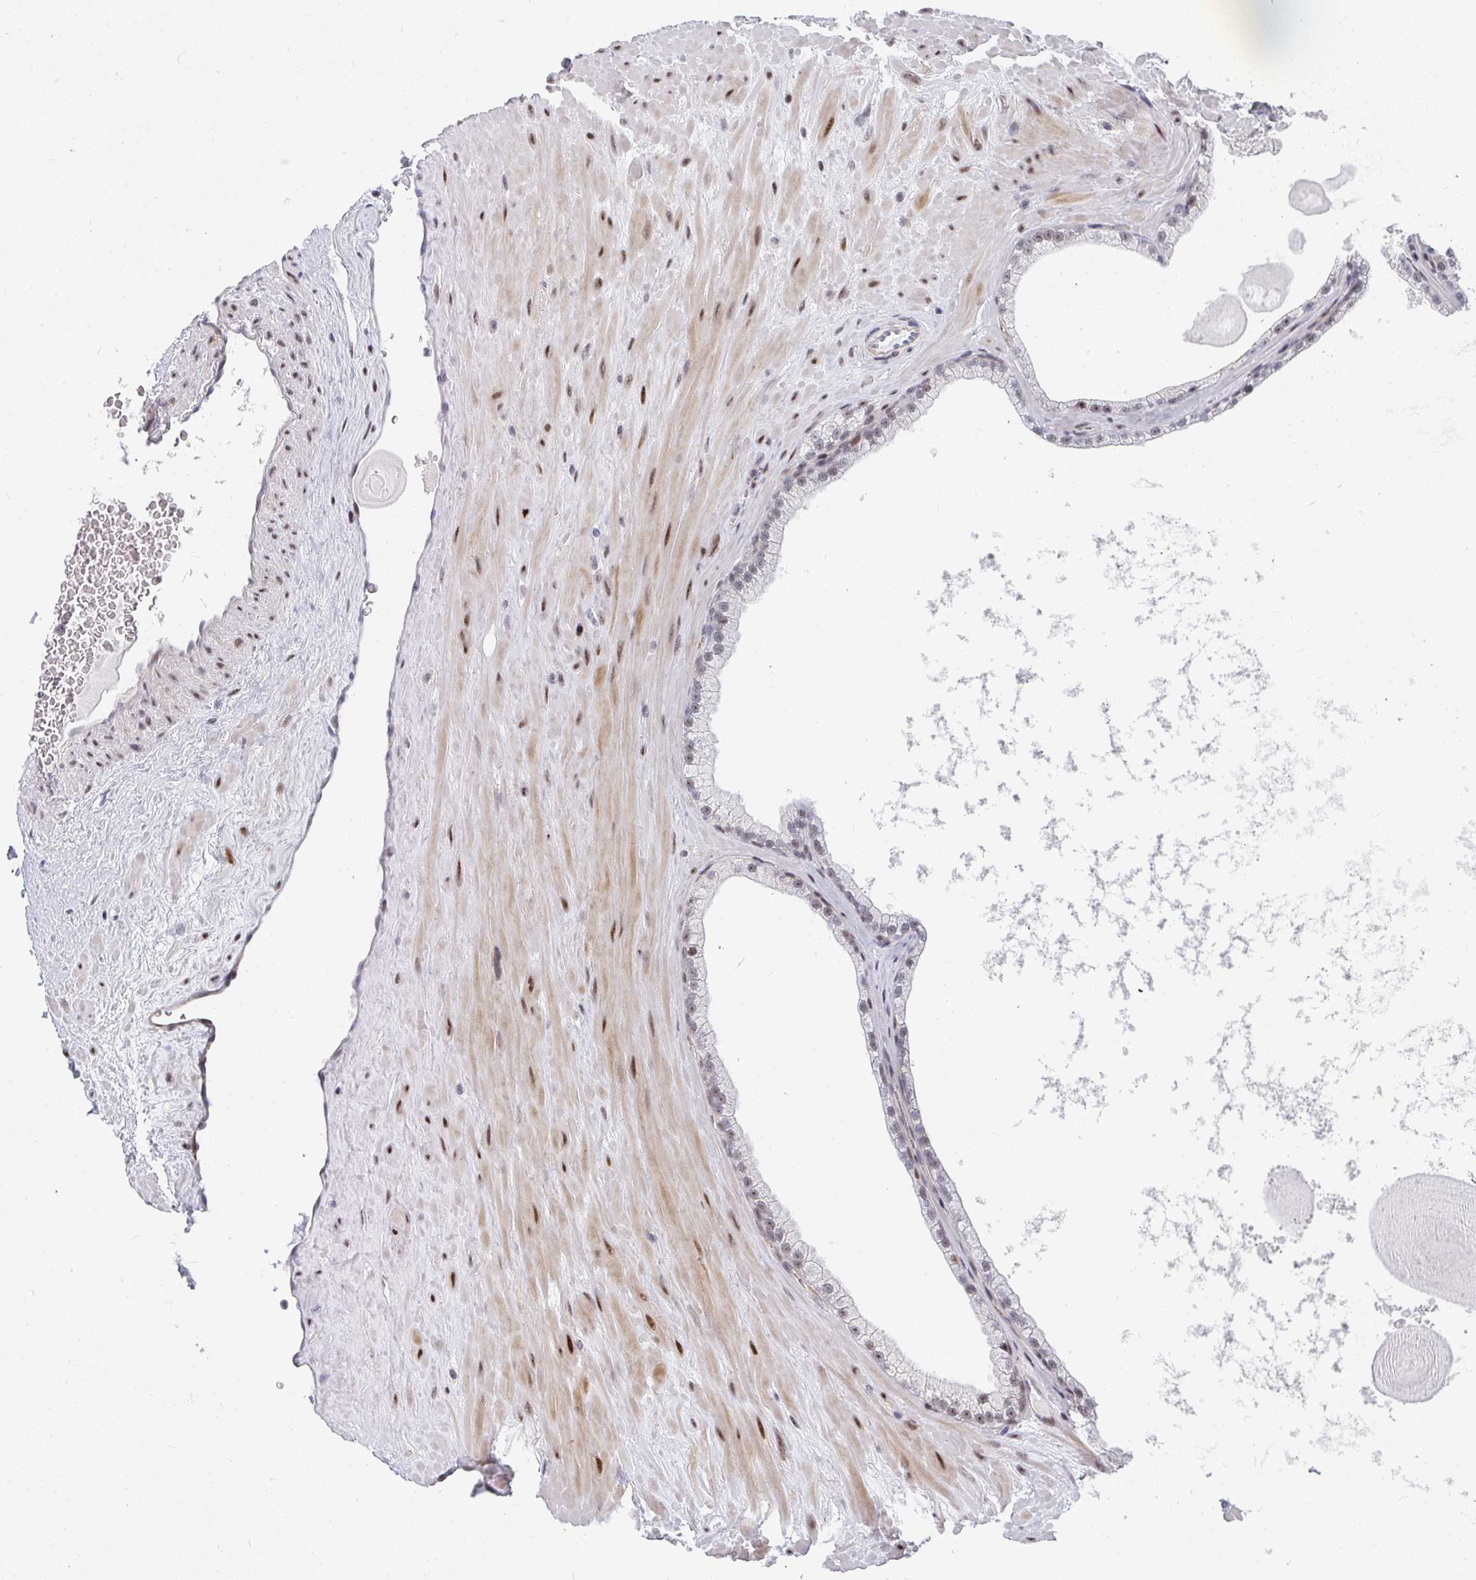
{"staining": {"intensity": "moderate", "quantity": "<25%", "location": "nuclear"}, "tissue": "prostate", "cell_type": "Glandular cells", "image_type": "normal", "snomed": [{"axis": "morphology", "description": "Normal tissue, NOS"}, {"axis": "topography", "description": "Prostate"}, {"axis": "topography", "description": "Peripheral nerve tissue"}], "caption": "Prostate stained with a brown dye reveals moderate nuclear positive staining in approximately <25% of glandular cells.", "gene": "ZIC3", "patient": {"sex": "male", "age": 61}}